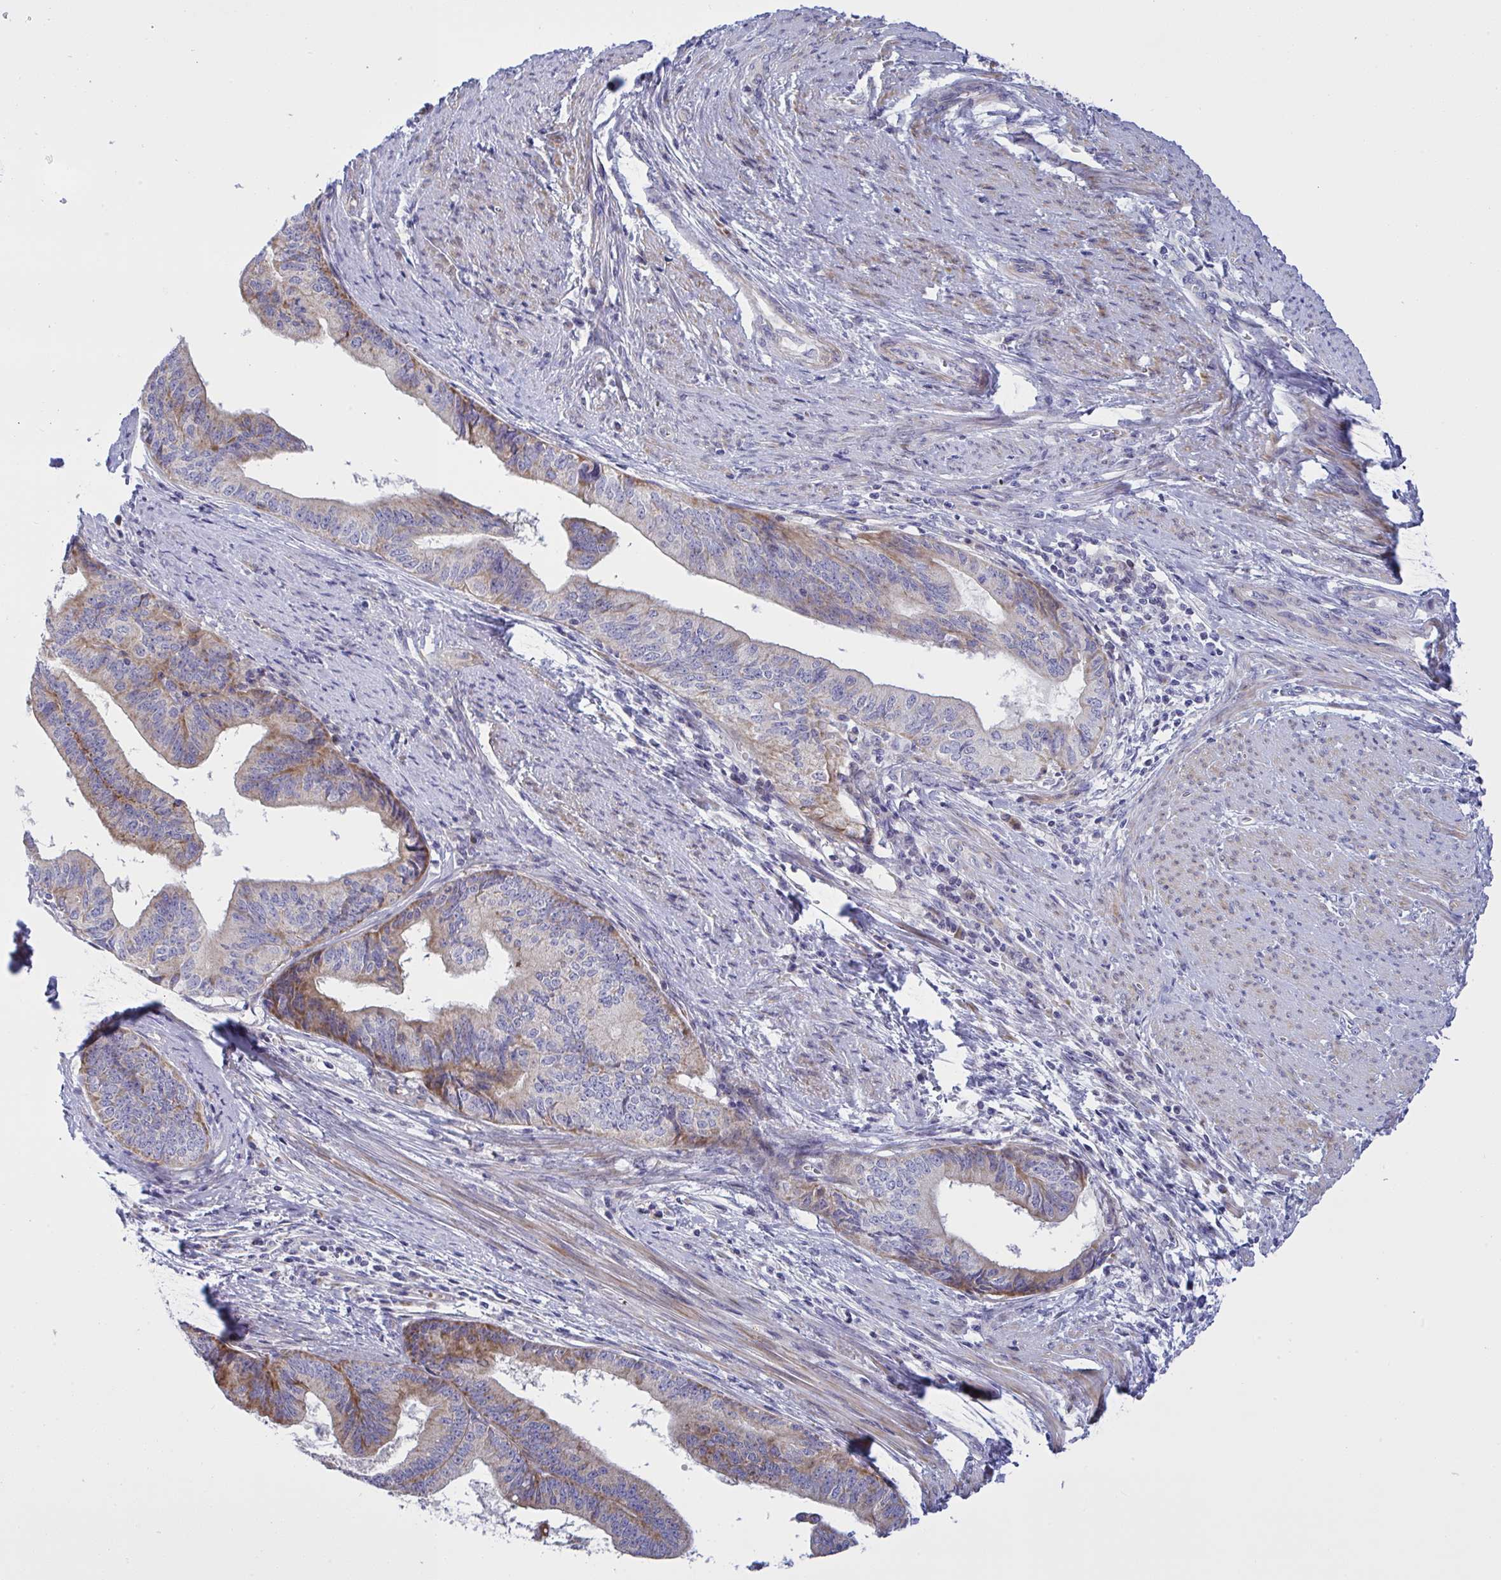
{"staining": {"intensity": "moderate", "quantity": "<25%", "location": "cytoplasmic/membranous"}, "tissue": "endometrial cancer", "cell_type": "Tumor cells", "image_type": "cancer", "snomed": [{"axis": "morphology", "description": "Adenocarcinoma, NOS"}, {"axis": "topography", "description": "Endometrium"}], "caption": "Protein staining of endometrial cancer (adenocarcinoma) tissue displays moderate cytoplasmic/membranous staining in approximately <25% of tumor cells. The protein of interest is stained brown, and the nuclei are stained in blue (DAB (3,3'-diaminobenzidine) IHC with brightfield microscopy, high magnification).", "gene": "NTN1", "patient": {"sex": "female", "age": 65}}